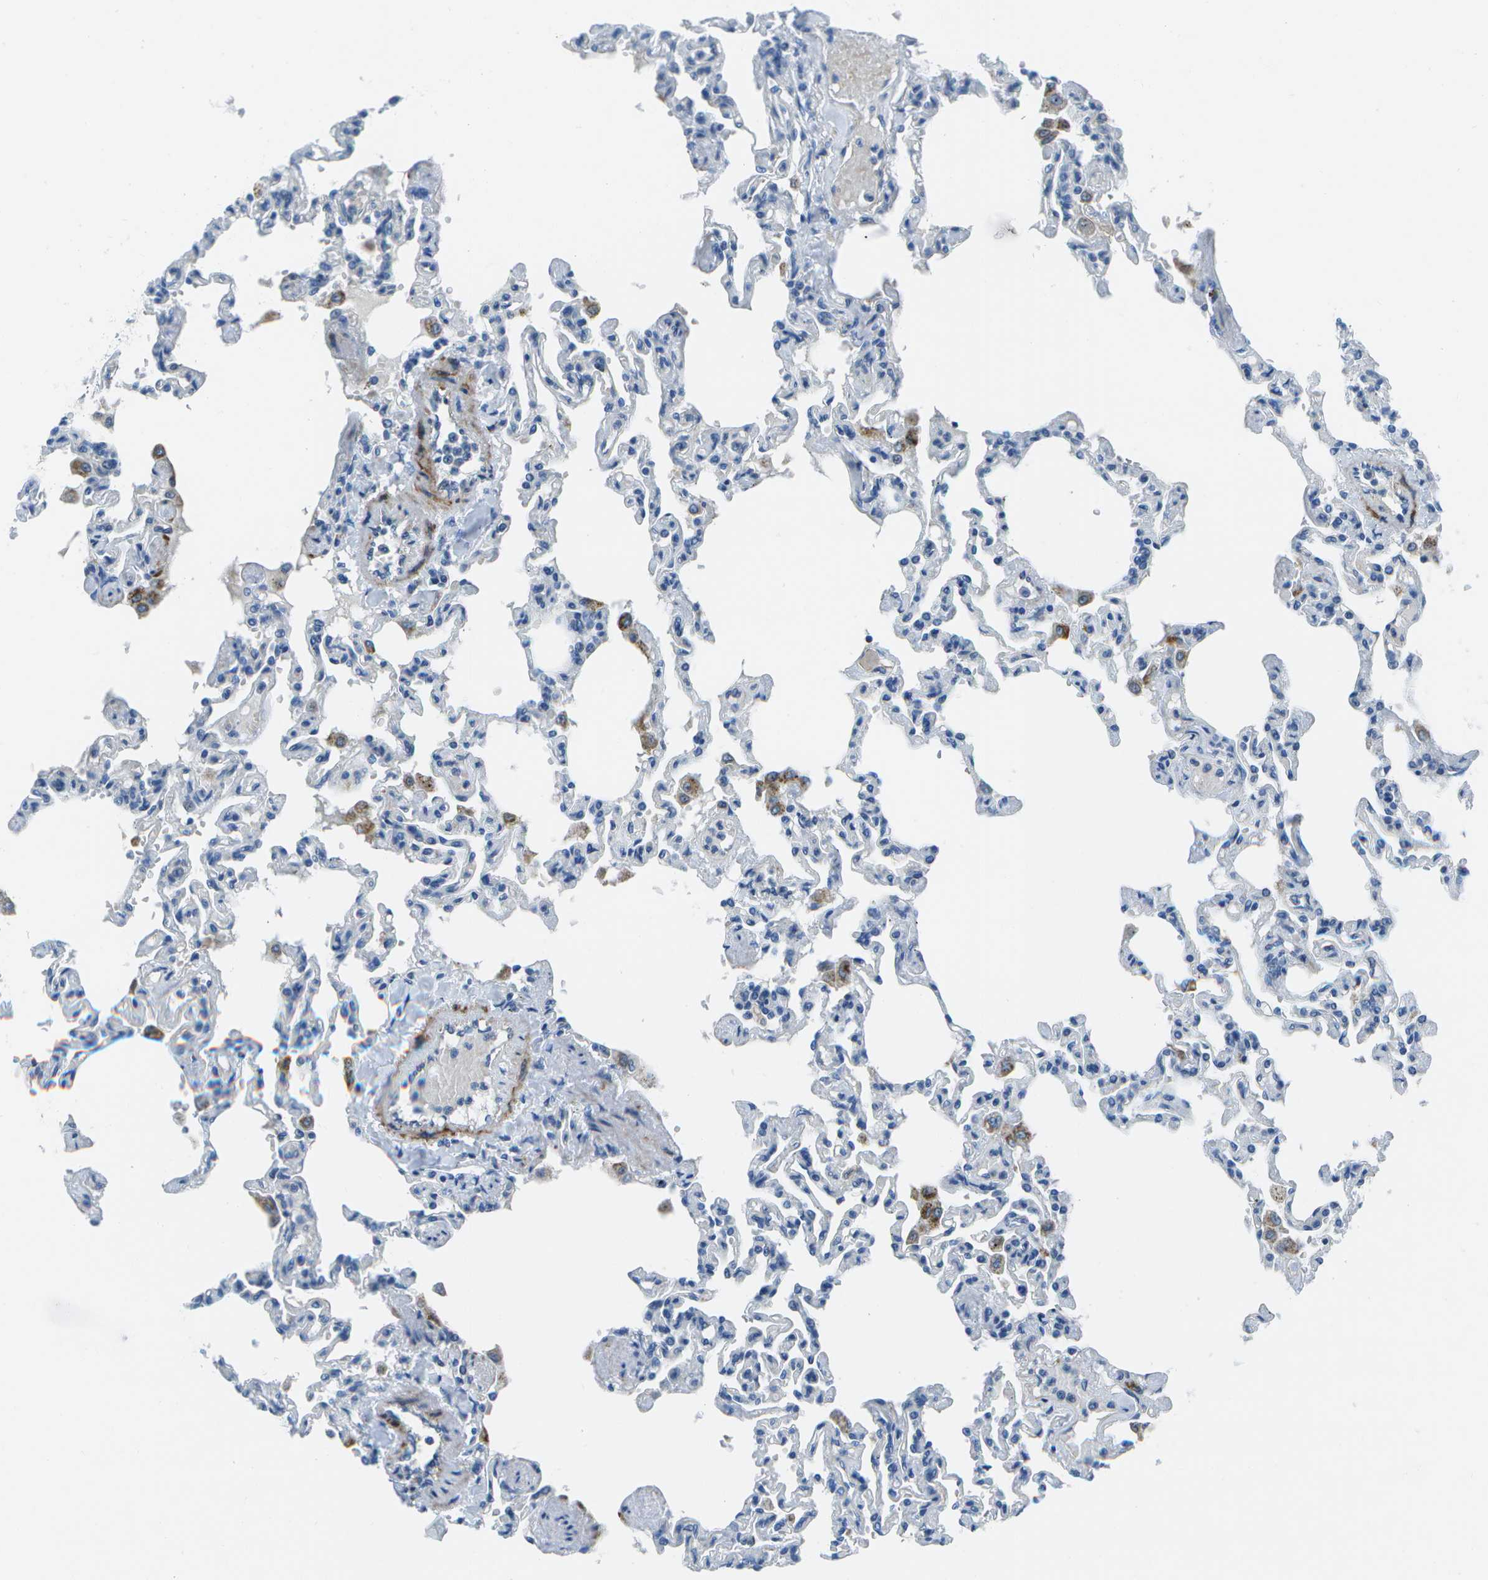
{"staining": {"intensity": "negative", "quantity": "none", "location": "none"}, "tissue": "lung", "cell_type": "Alveolar cells", "image_type": "normal", "snomed": [{"axis": "morphology", "description": "Normal tissue, NOS"}, {"axis": "topography", "description": "Lung"}], "caption": "Lung was stained to show a protein in brown. There is no significant staining in alveolar cells. (DAB (3,3'-diaminobenzidine) immunohistochemistry, high magnification).", "gene": "DCT", "patient": {"sex": "male", "age": 21}}